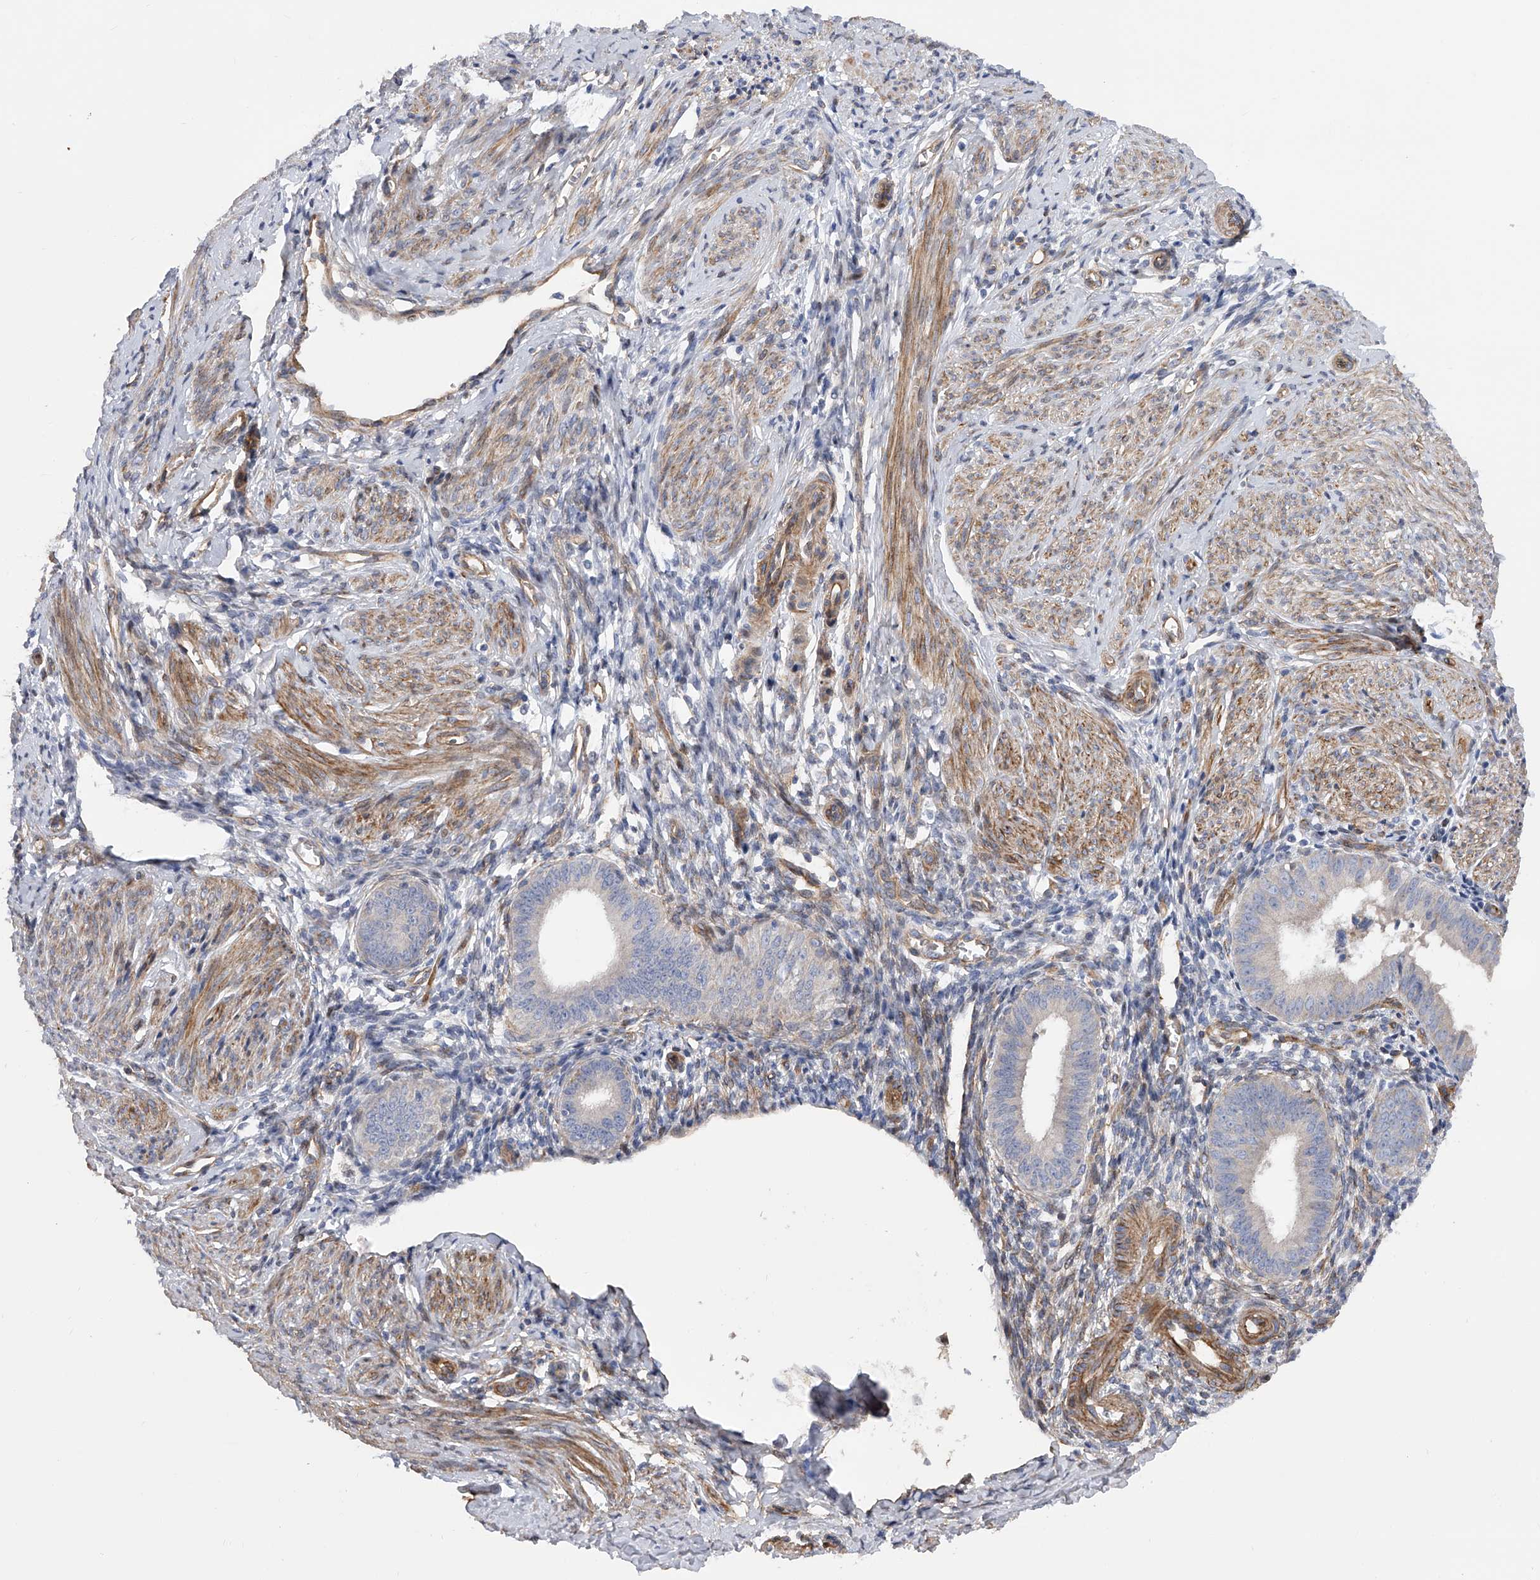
{"staining": {"intensity": "negative", "quantity": "none", "location": "none"}, "tissue": "endometrium", "cell_type": "Cells in endometrial stroma", "image_type": "normal", "snomed": [{"axis": "morphology", "description": "Normal tissue, NOS"}, {"axis": "topography", "description": "Uterus"}, {"axis": "topography", "description": "Endometrium"}], "caption": "Endometrium stained for a protein using immunohistochemistry (IHC) demonstrates no positivity cells in endometrial stroma.", "gene": "PDSS2", "patient": {"sex": "female", "age": 48}}